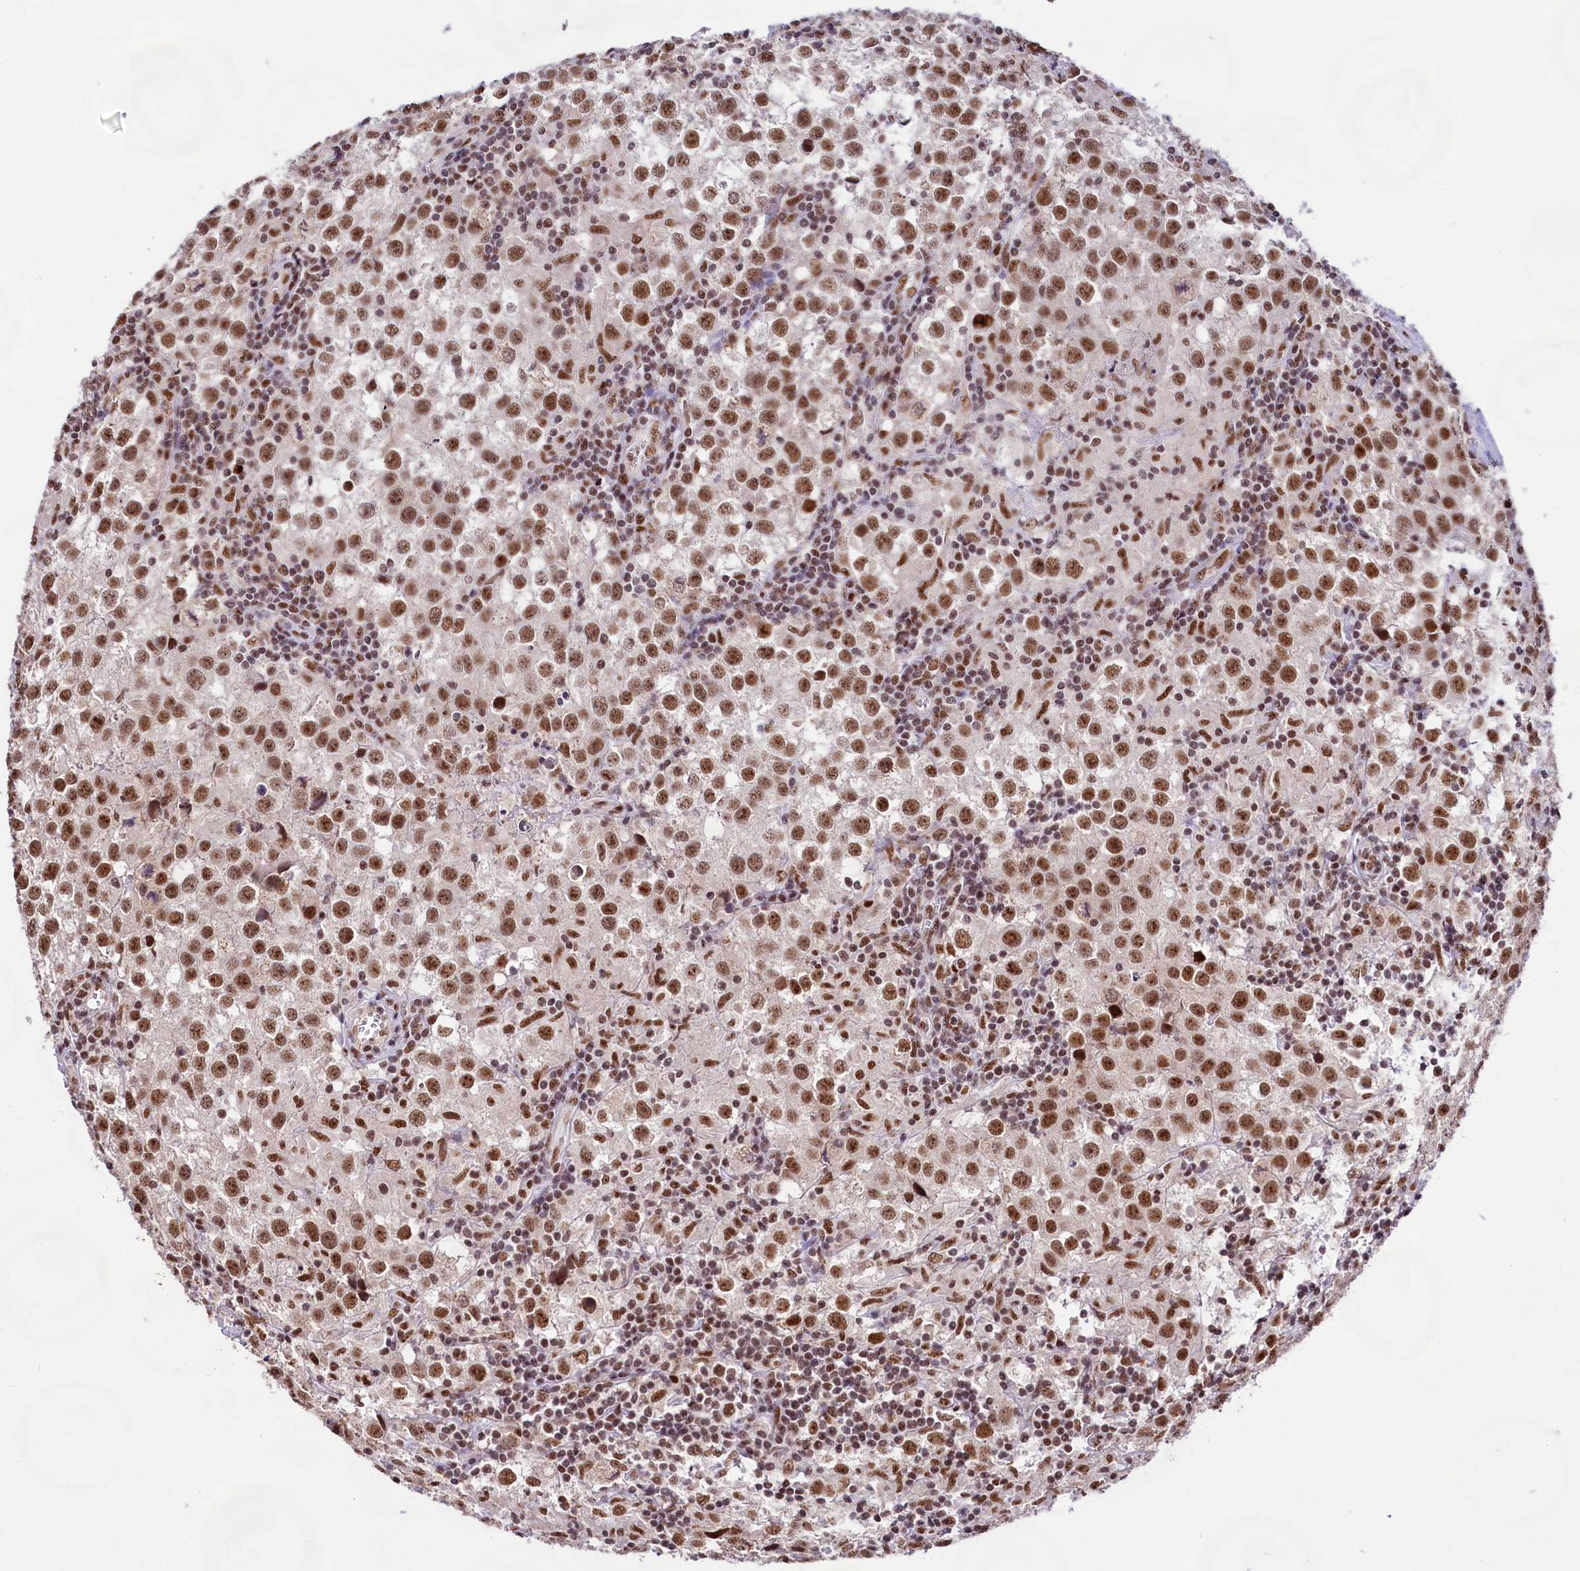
{"staining": {"intensity": "moderate", "quantity": ">75%", "location": "nuclear"}, "tissue": "testis cancer", "cell_type": "Tumor cells", "image_type": "cancer", "snomed": [{"axis": "morphology", "description": "Seminoma, NOS"}, {"axis": "morphology", "description": "Carcinoma, Embryonal, NOS"}, {"axis": "topography", "description": "Testis"}], "caption": "An immunohistochemistry (IHC) image of tumor tissue is shown. Protein staining in brown labels moderate nuclear positivity in embryonal carcinoma (testis) within tumor cells.", "gene": "HIRA", "patient": {"sex": "male", "age": 43}}